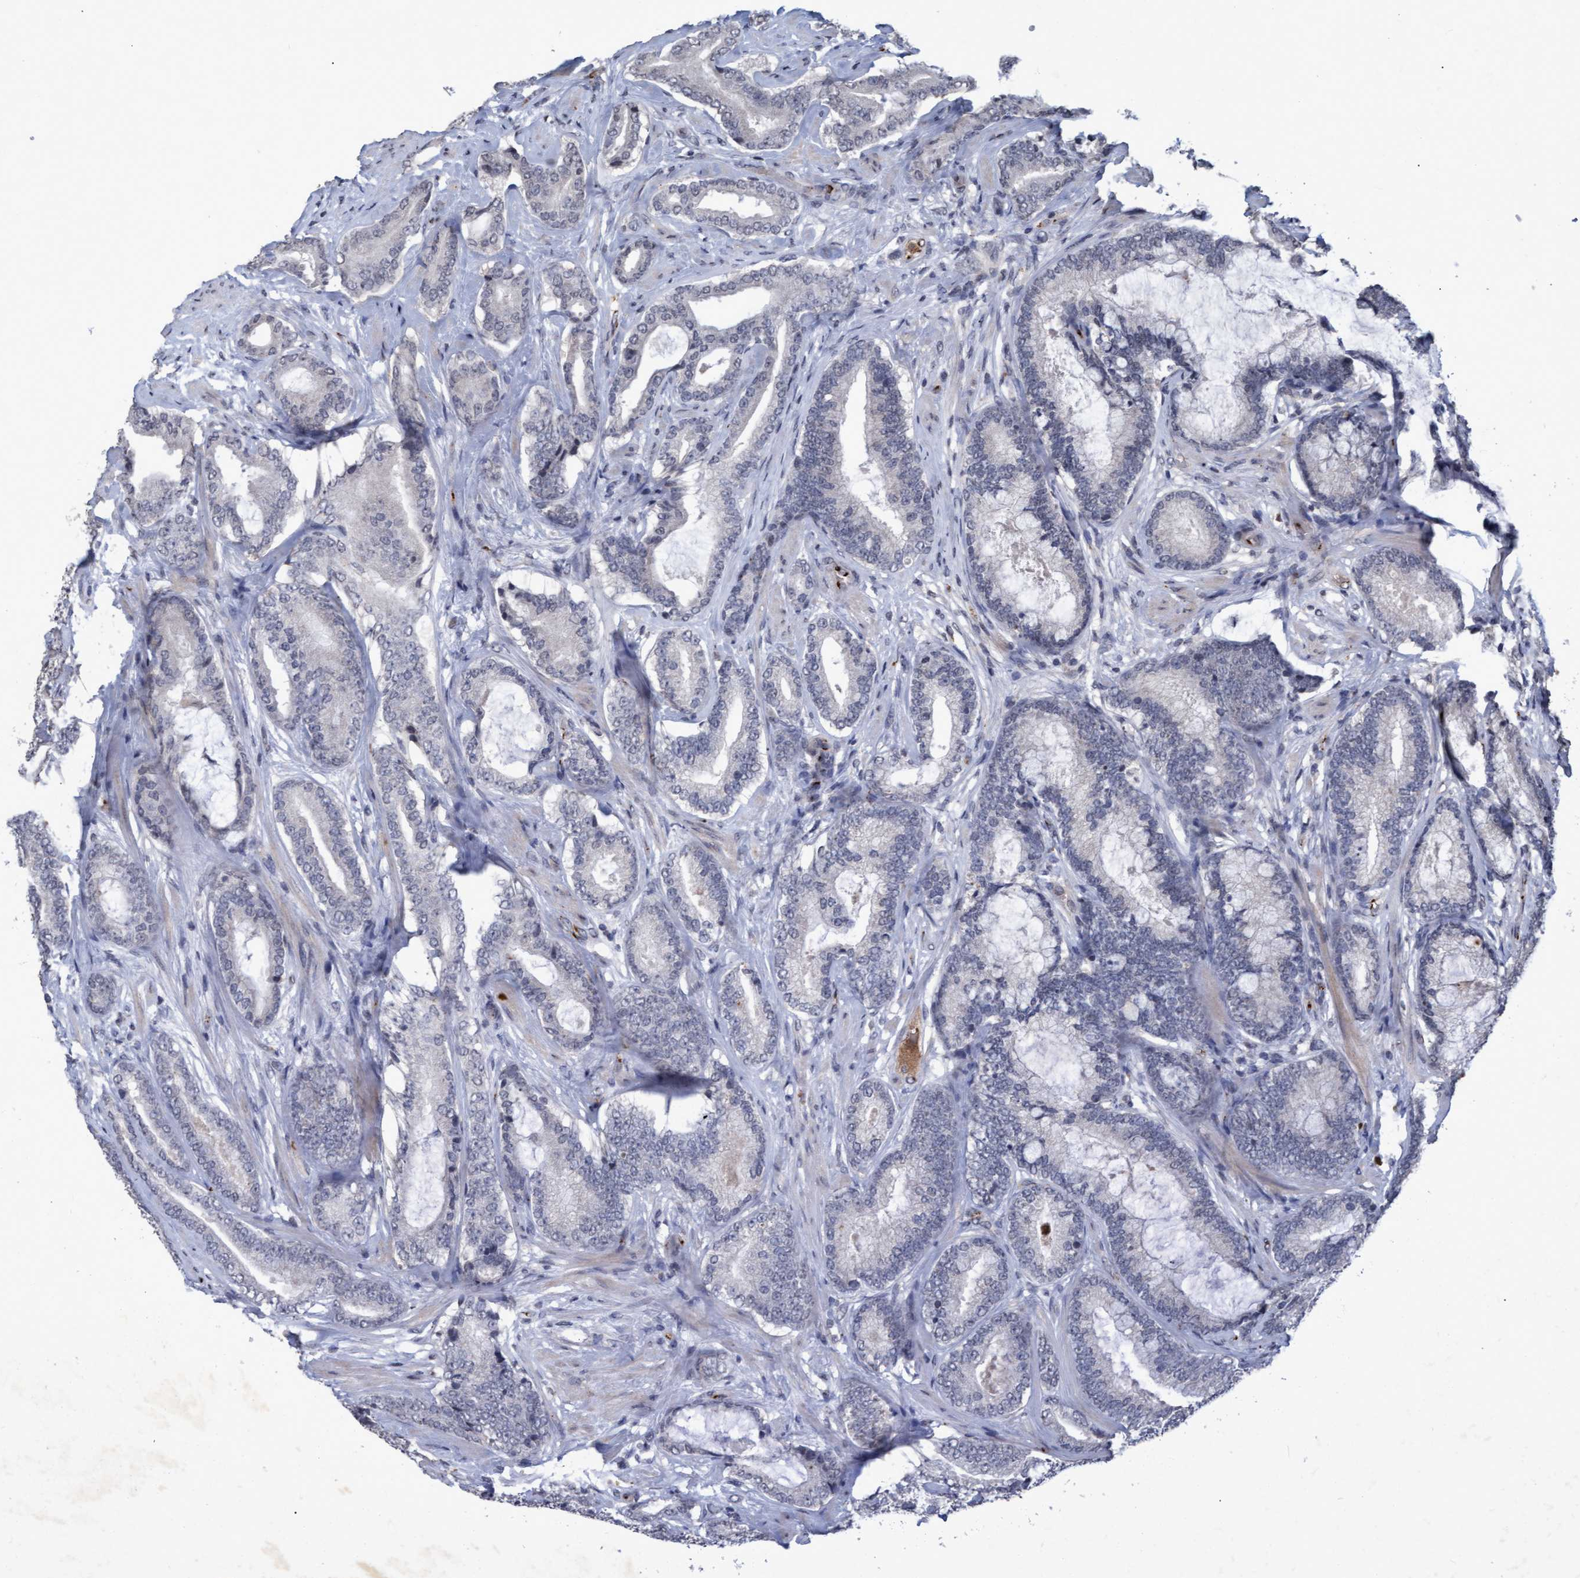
{"staining": {"intensity": "negative", "quantity": "none", "location": "none"}, "tissue": "prostate cancer", "cell_type": "Tumor cells", "image_type": "cancer", "snomed": [{"axis": "morphology", "description": "Adenocarcinoma, High grade"}, {"axis": "topography", "description": "Prostate"}], "caption": "A micrograph of human prostate cancer is negative for staining in tumor cells.", "gene": "GALC", "patient": {"sex": "male", "age": 55}}